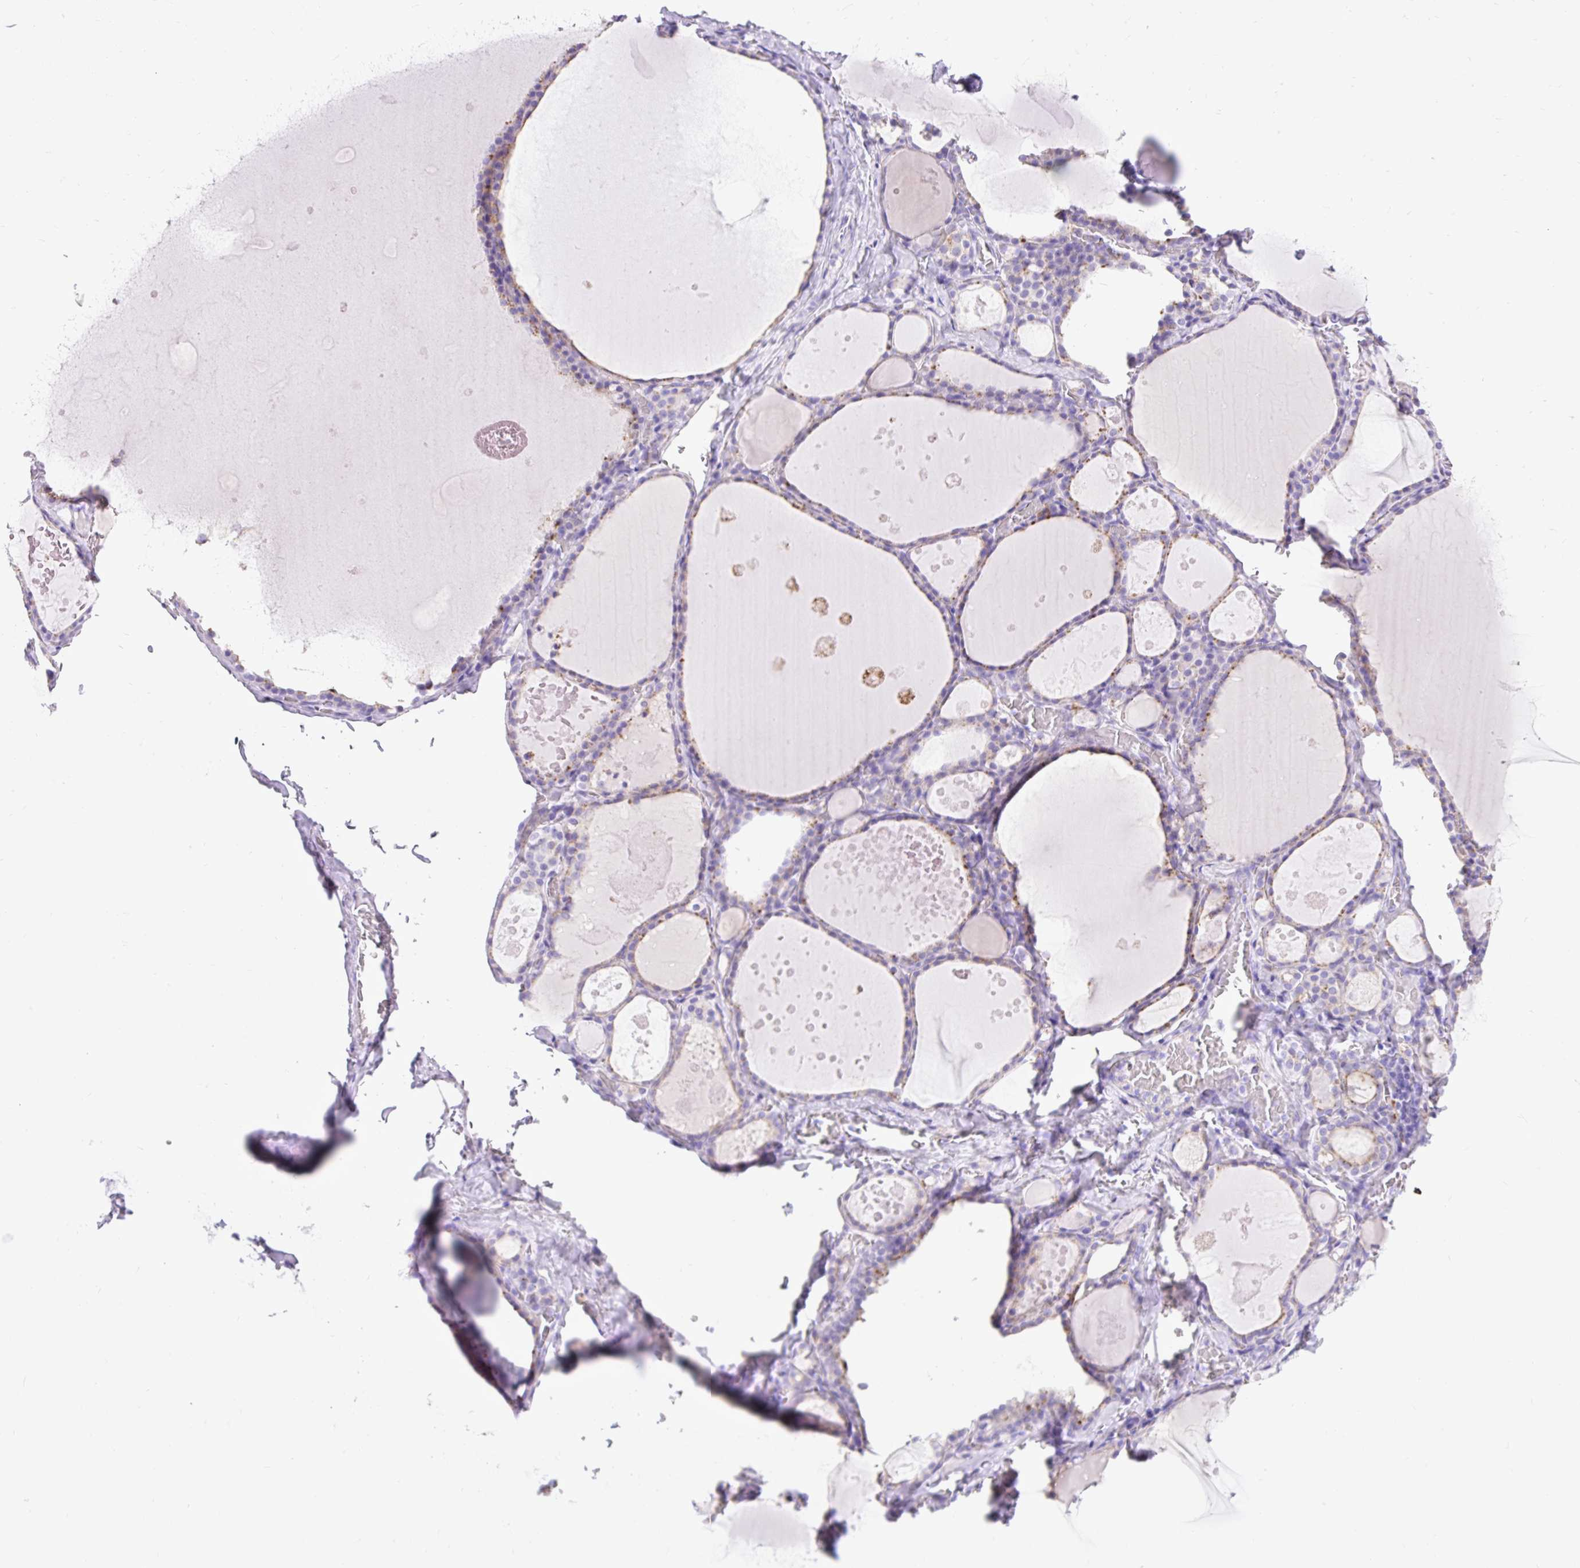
{"staining": {"intensity": "moderate", "quantity": "25%-75%", "location": "cytoplasmic/membranous"}, "tissue": "thyroid gland", "cell_type": "Glandular cells", "image_type": "normal", "snomed": [{"axis": "morphology", "description": "Normal tissue, NOS"}, {"axis": "topography", "description": "Thyroid gland"}], "caption": "Human thyroid gland stained with a protein marker exhibits moderate staining in glandular cells.", "gene": "HEXB", "patient": {"sex": "male", "age": 56}}